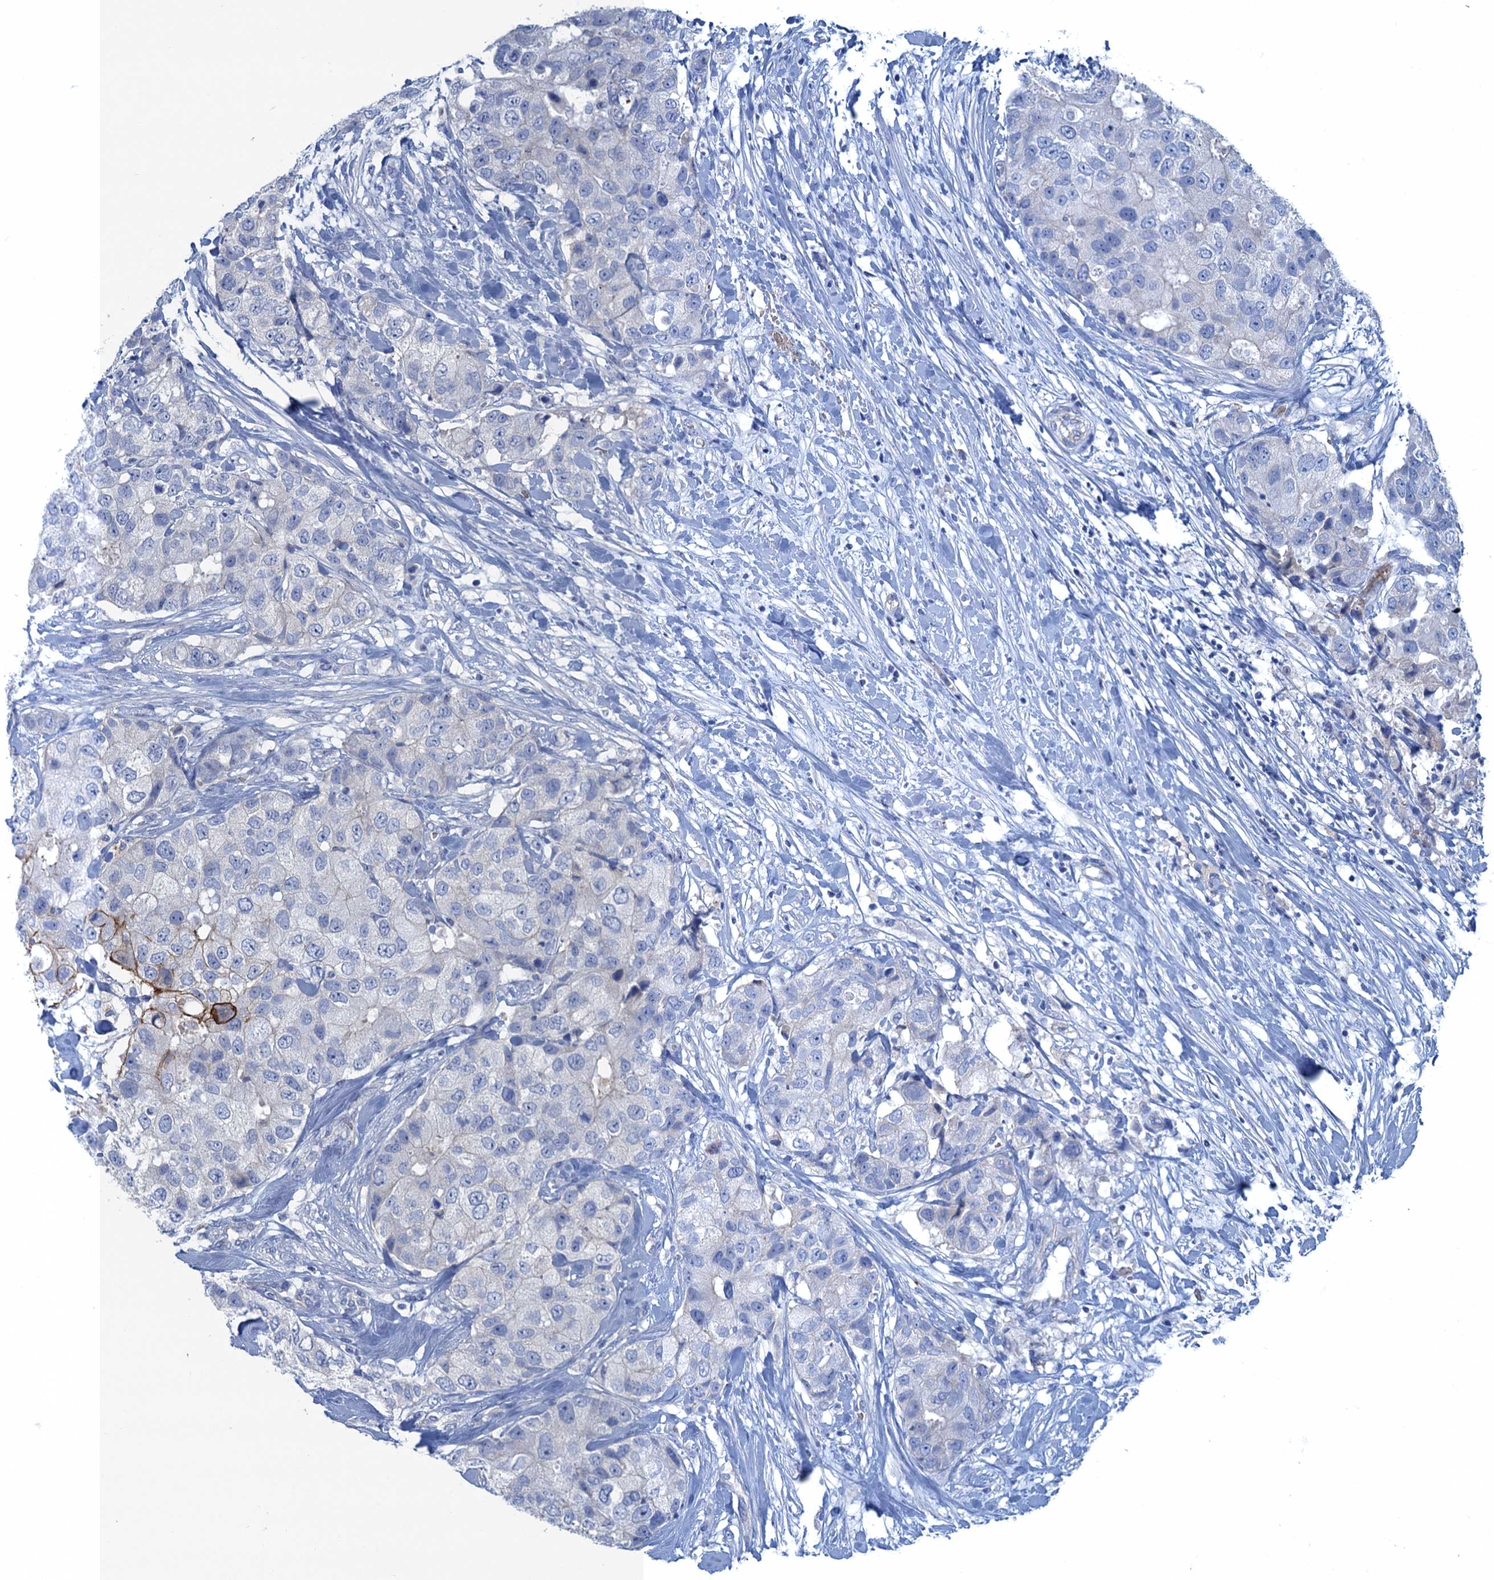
{"staining": {"intensity": "strong", "quantity": "<25%", "location": "cytoplasmic/membranous"}, "tissue": "breast cancer", "cell_type": "Tumor cells", "image_type": "cancer", "snomed": [{"axis": "morphology", "description": "Duct carcinoma"}, {"axis": "topography", "description": "Breast"}], "caption": "Tumor cells display strong cytoplasmic/membranous expression in about <25% of cells in breast cancer. The staining is performed using DAB brown chromogen to label protein expression. The nuclei are counter-stained blue using hematoxylin.", "gene": "MYADML2", "patient": {"sex": "female", "age": 62}}